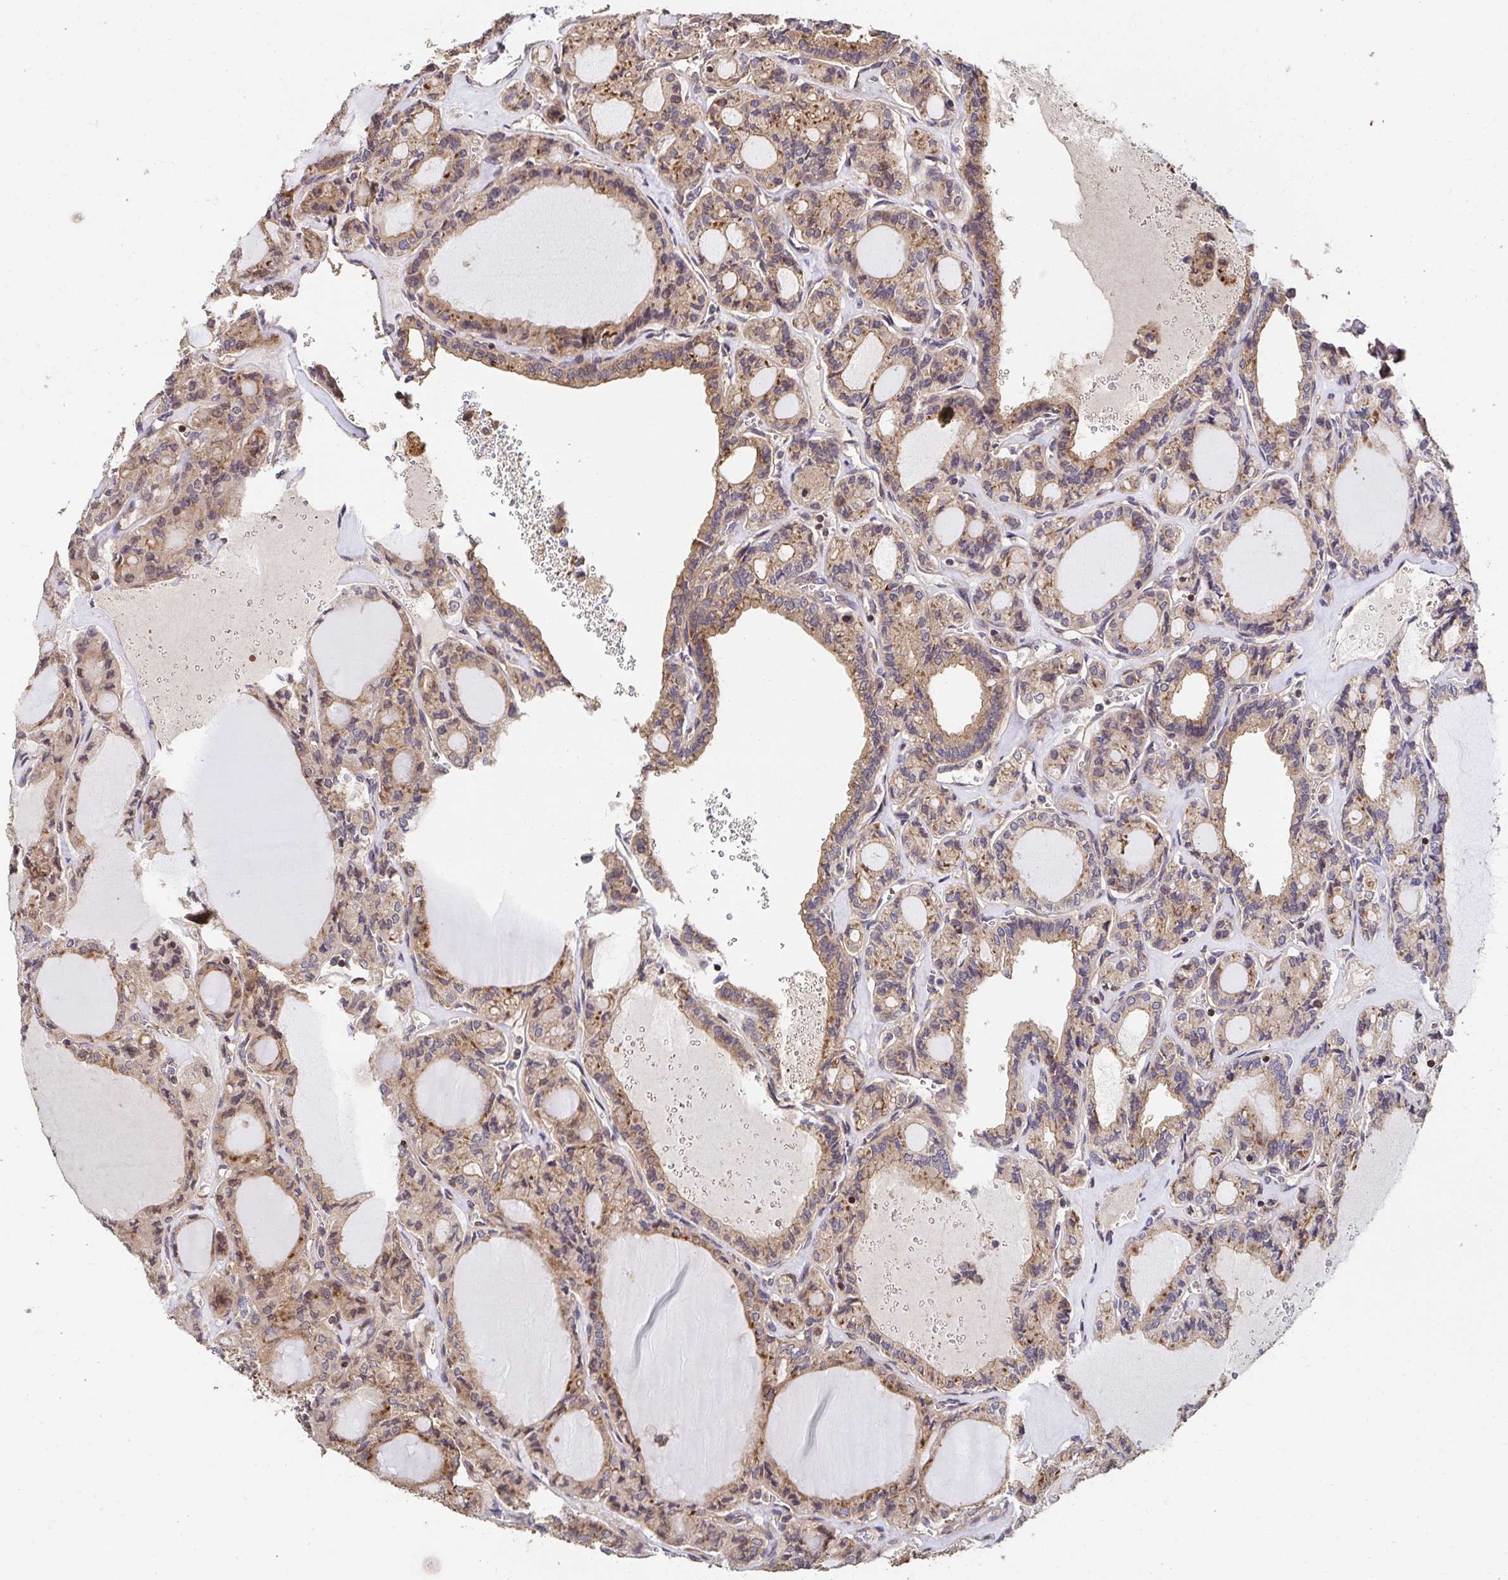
{"staining": {"intensity": "moderate", "quantity": ">75%", "location": "cytoplasmic/membranous"}, "tissue": "thyroid cancer", "cell_type": "Tumor cells", "image_type": "cancer", "snomed": [{"axis": "morphology", "description": "Papillary adenocarcinoma, NOS"}, {"axis": "topography", "description": "Thyroid gland"}], "caption": "This is a micrograph of immunohistochemistry staining of thyroid papillary adenocarcinoma, which shows moderate expression in the cytoplasmic/membranous of tumor cells.", "gene": "APBB1", "patient": {"sex": "male", "age": 87}}